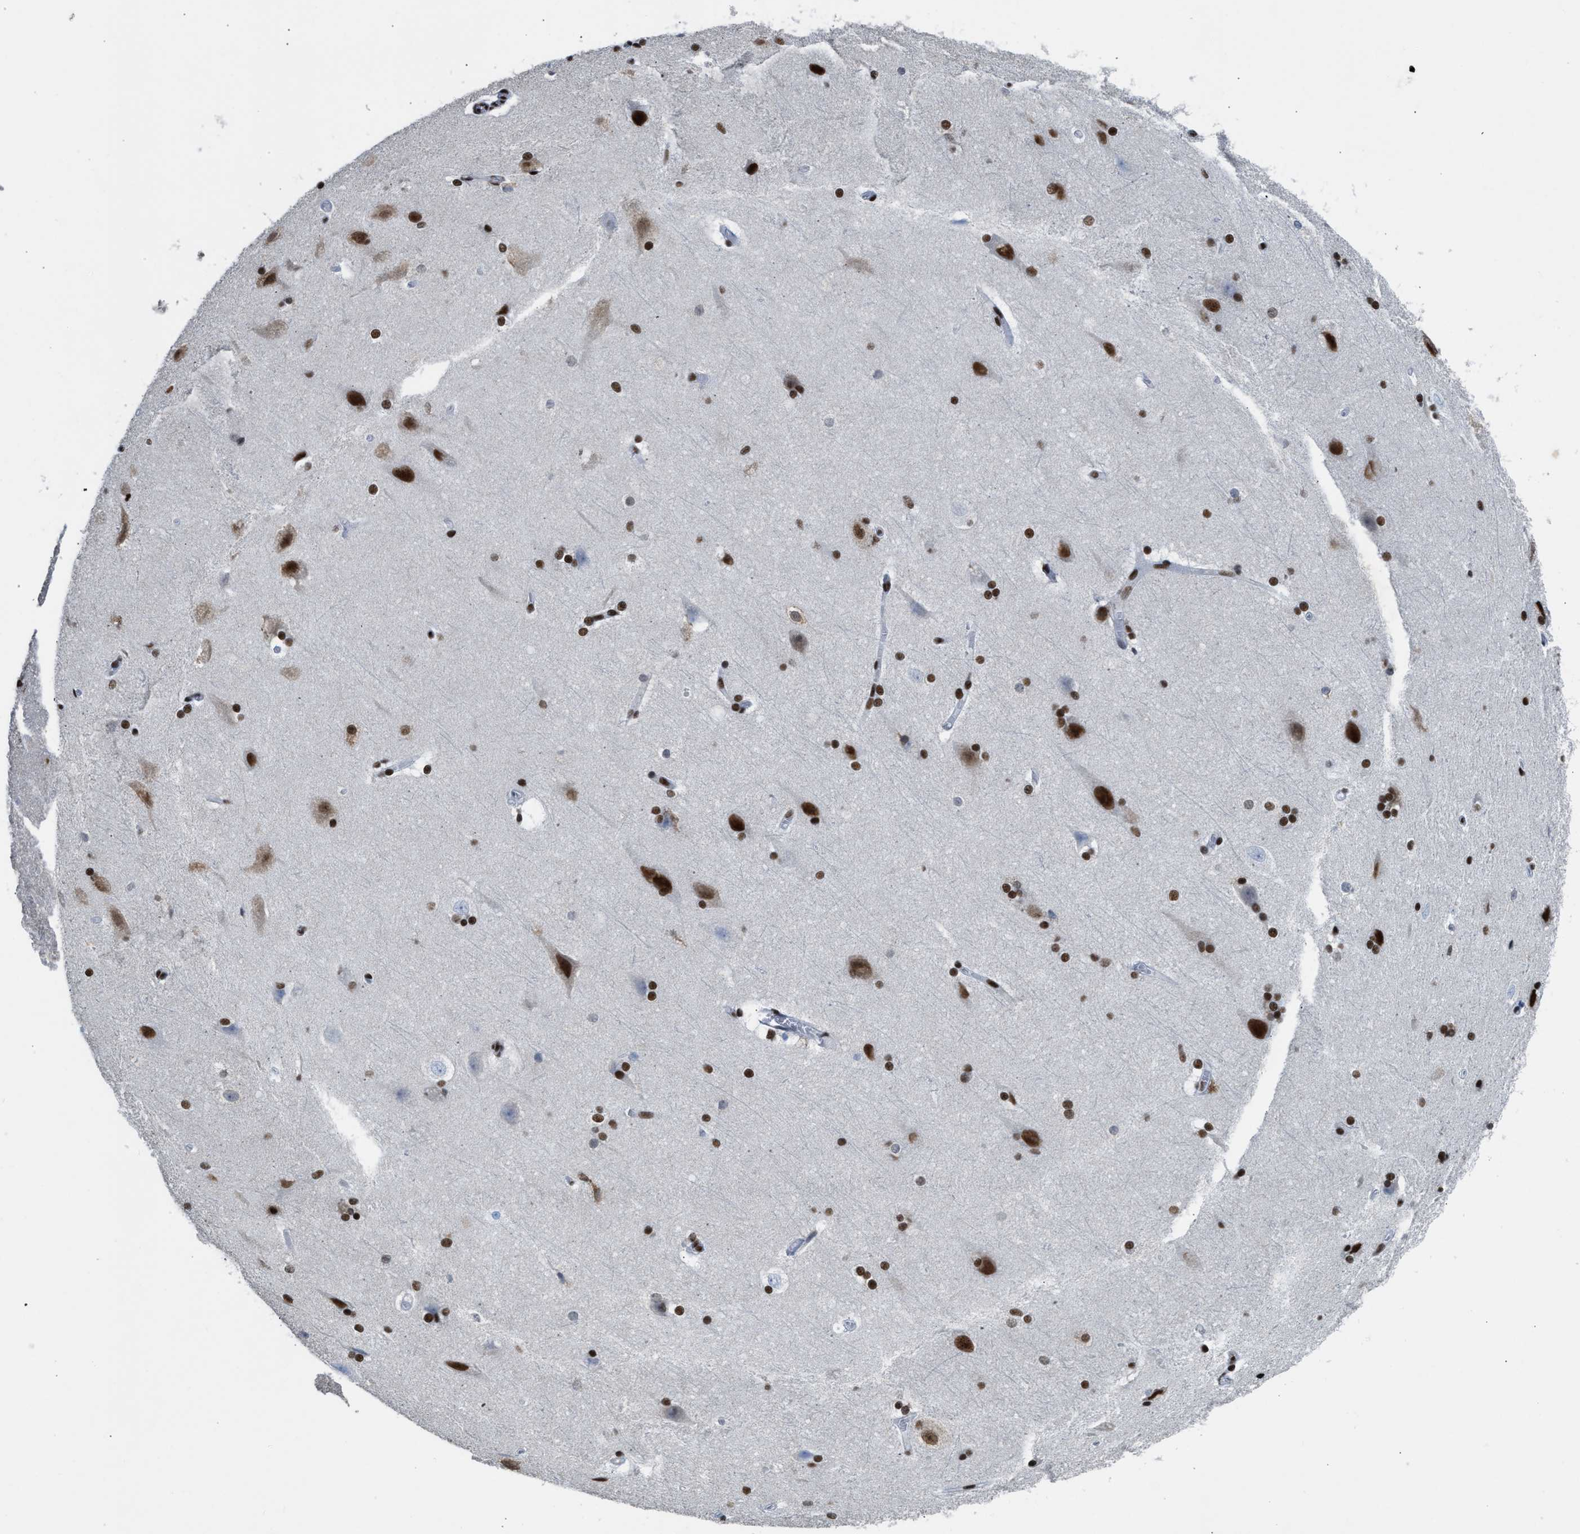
{"staining": {"intensity": "moderate", "quantity": ">75%", "location": "nuclear"}, "tissue": "cerebral cortex", "cell_type": "Endothelial cells", "image_type": "normal", "snomed": [{"axis": "morphology", "description": "Normal tissue, NOS"}, {"axis": "topography", "description": "Cerebral cortex"}, {"axis": "topography", "description": "Hippocampus"}], "caption": "High-power microscopy captured an immunohistochemistry (IHC) histopathology image of normal cerebral cortex, revealing moderate nuclear positivity in approximately >75% of endothelial cells. Using DAB (brown) and hematoxylin (blue) stains, captured at high magnification using brightfield microscopy.", "gene": "SCAF4", "patient": {"sex": "female", "age": 19}}